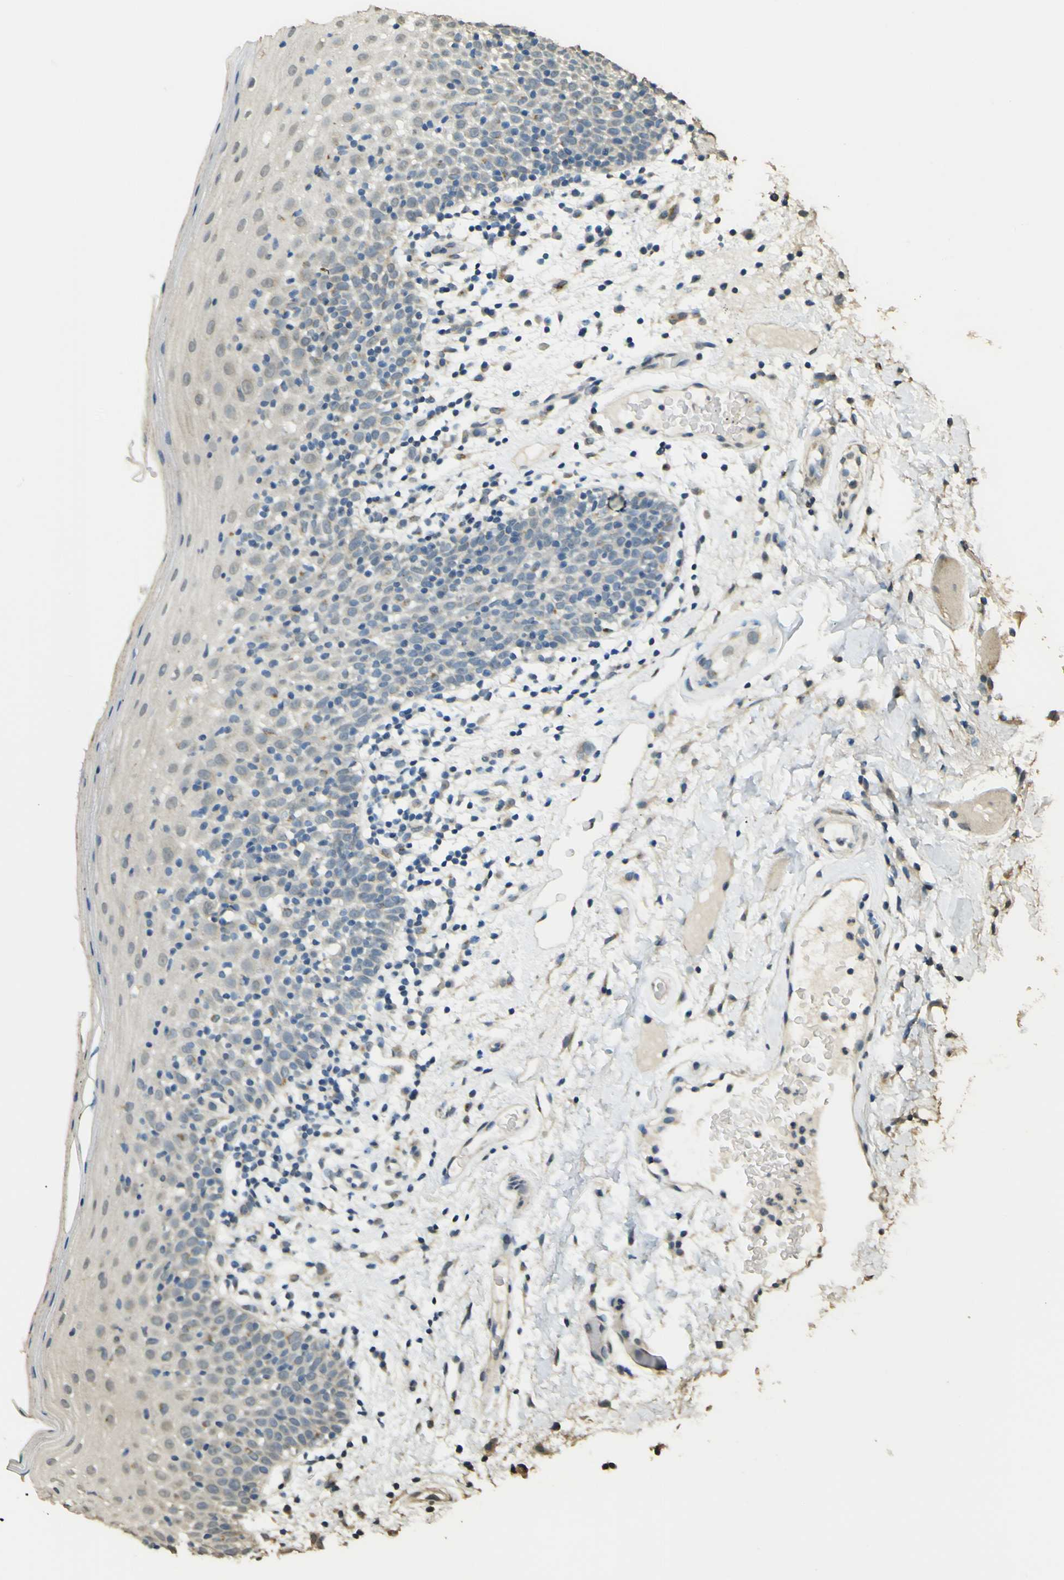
{"staining": {"intensity": "weak", "quantity": "<25%", "location": "cytoplasmic/membranous"}, "tissue": "oral mucosa", "cell_type": "Squamous epithelial cells", "image_type": "normal", "snomed": [{"axis": "morphology", "description": "Normal tissue, NOS"}, {"axis": "morphology", "description": "Squamous cell carcinoma, NOS"}, {"axis": "topography", "description": "Skeletal muscle"}, {"axis": "topography", "description": "Oral tissue"}], "caption": "DAB (3,3'-diaminobenzidine) immunohistochemical staining of unremarkable oral mucosa exhibits no significant staining in squamous epithelial cells.", "gene": "GALNT1", "patient": {"sex": "male", "age": 71}}